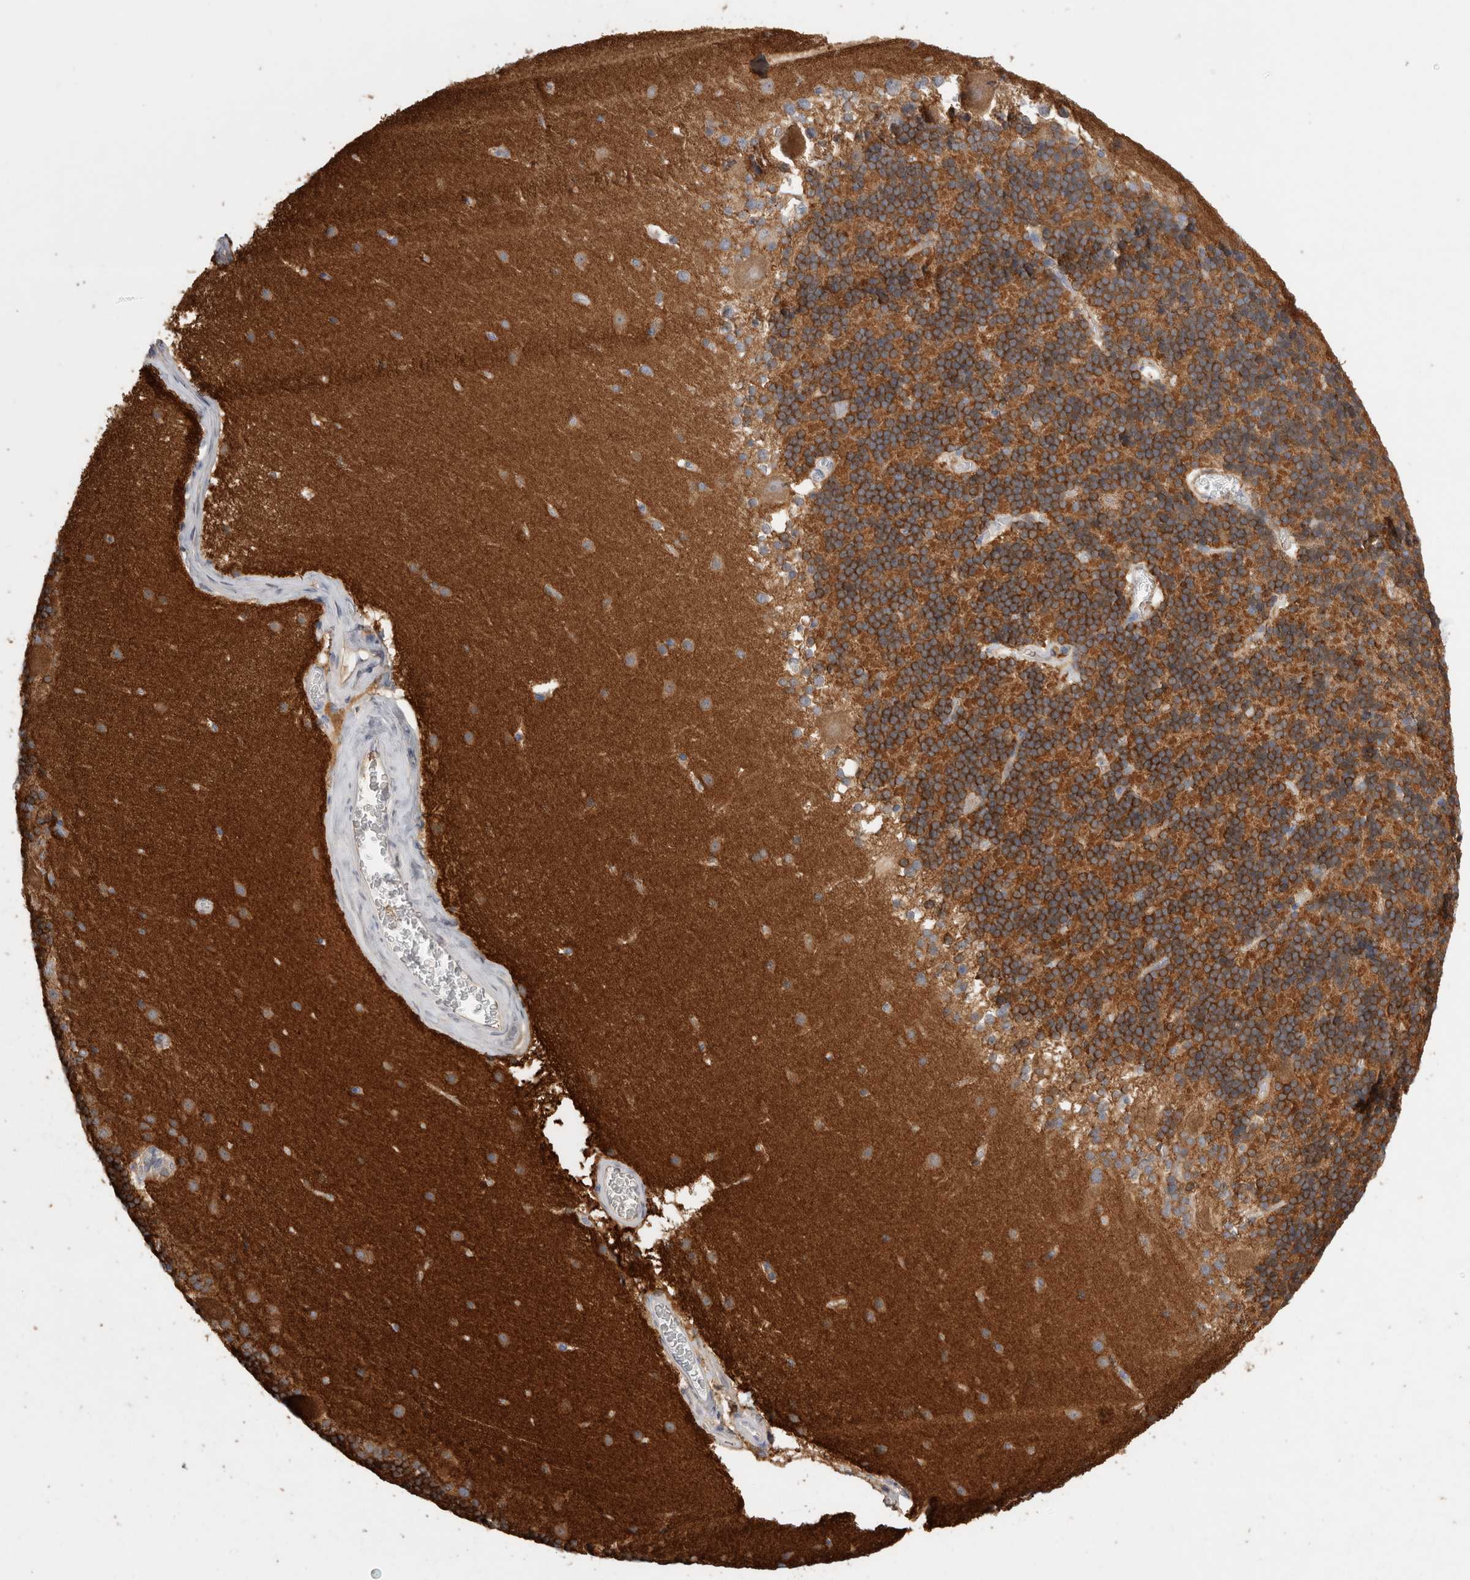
{"staining": {"intensity": "moderate", "quantity": "25%-75%", "location": "cytoplasmic/membranous"}, "tissue": "cerebellum", "cell_type": "Cells in granular layer", "image_type": "normal", "snomed": [{"axis": "morphology", "description": "Normal tissue, NOS"}, {"axis": "topography", "description": "Cerebellum"}], "caption": "Immunohistochemistry (DAB (3,3'-diaminobenzidine)) staining of normal human cerebellum demonstrates moderate cytoplasmic/membranous protein staining in approximately 25%-75% of cells in granular layer.", "gene": "PPP3CC", "patient": {"sex": "female", "age": 19}}